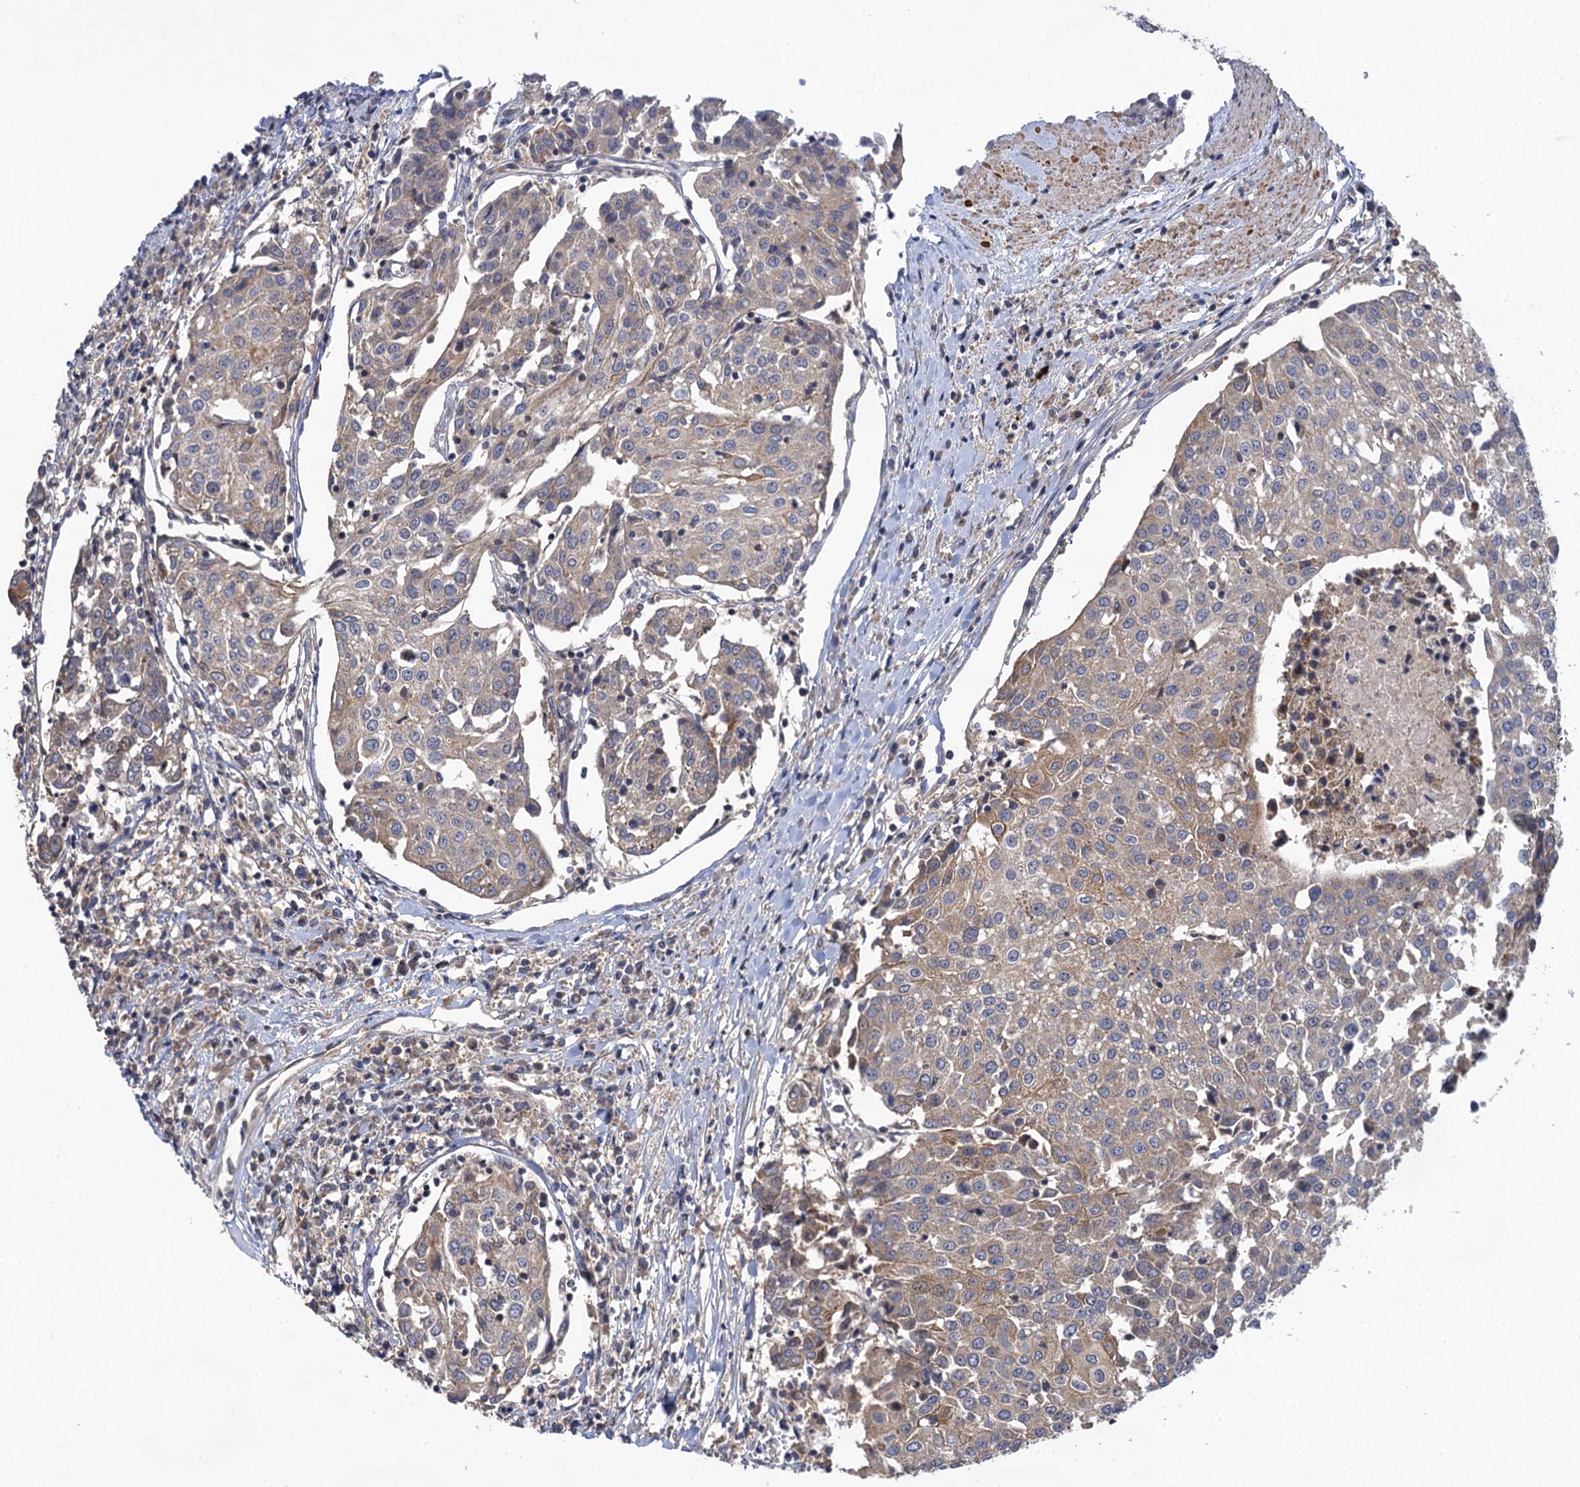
{"staining": {"intensity": "weak", "quantity": "25%-75%", "location": "cytoplasmic/membranous"}, "tissue": "urothelial cancer", "cell_type": "Tumor cells", "image_type": "cancer", "snomed": [{"axis": "morphology", "description": "Urothelial carcinoma, High grade"}, {"axis": "topography", "description": "Urinary bladder"}], "caption": "Urothelial cancer was stained to show a protein in brown. There is low levels of weak cytoplasmic/membranous positivity in about 25%-75% of tumor cells. Using DAB (3,3'-diaminobenzidine) (brown) and hematoxylin (blue) stains, captured at high magnification using brightfield microscopy.", "gene": "WDR88", "patient": {"sex": "female", "age": 85}}